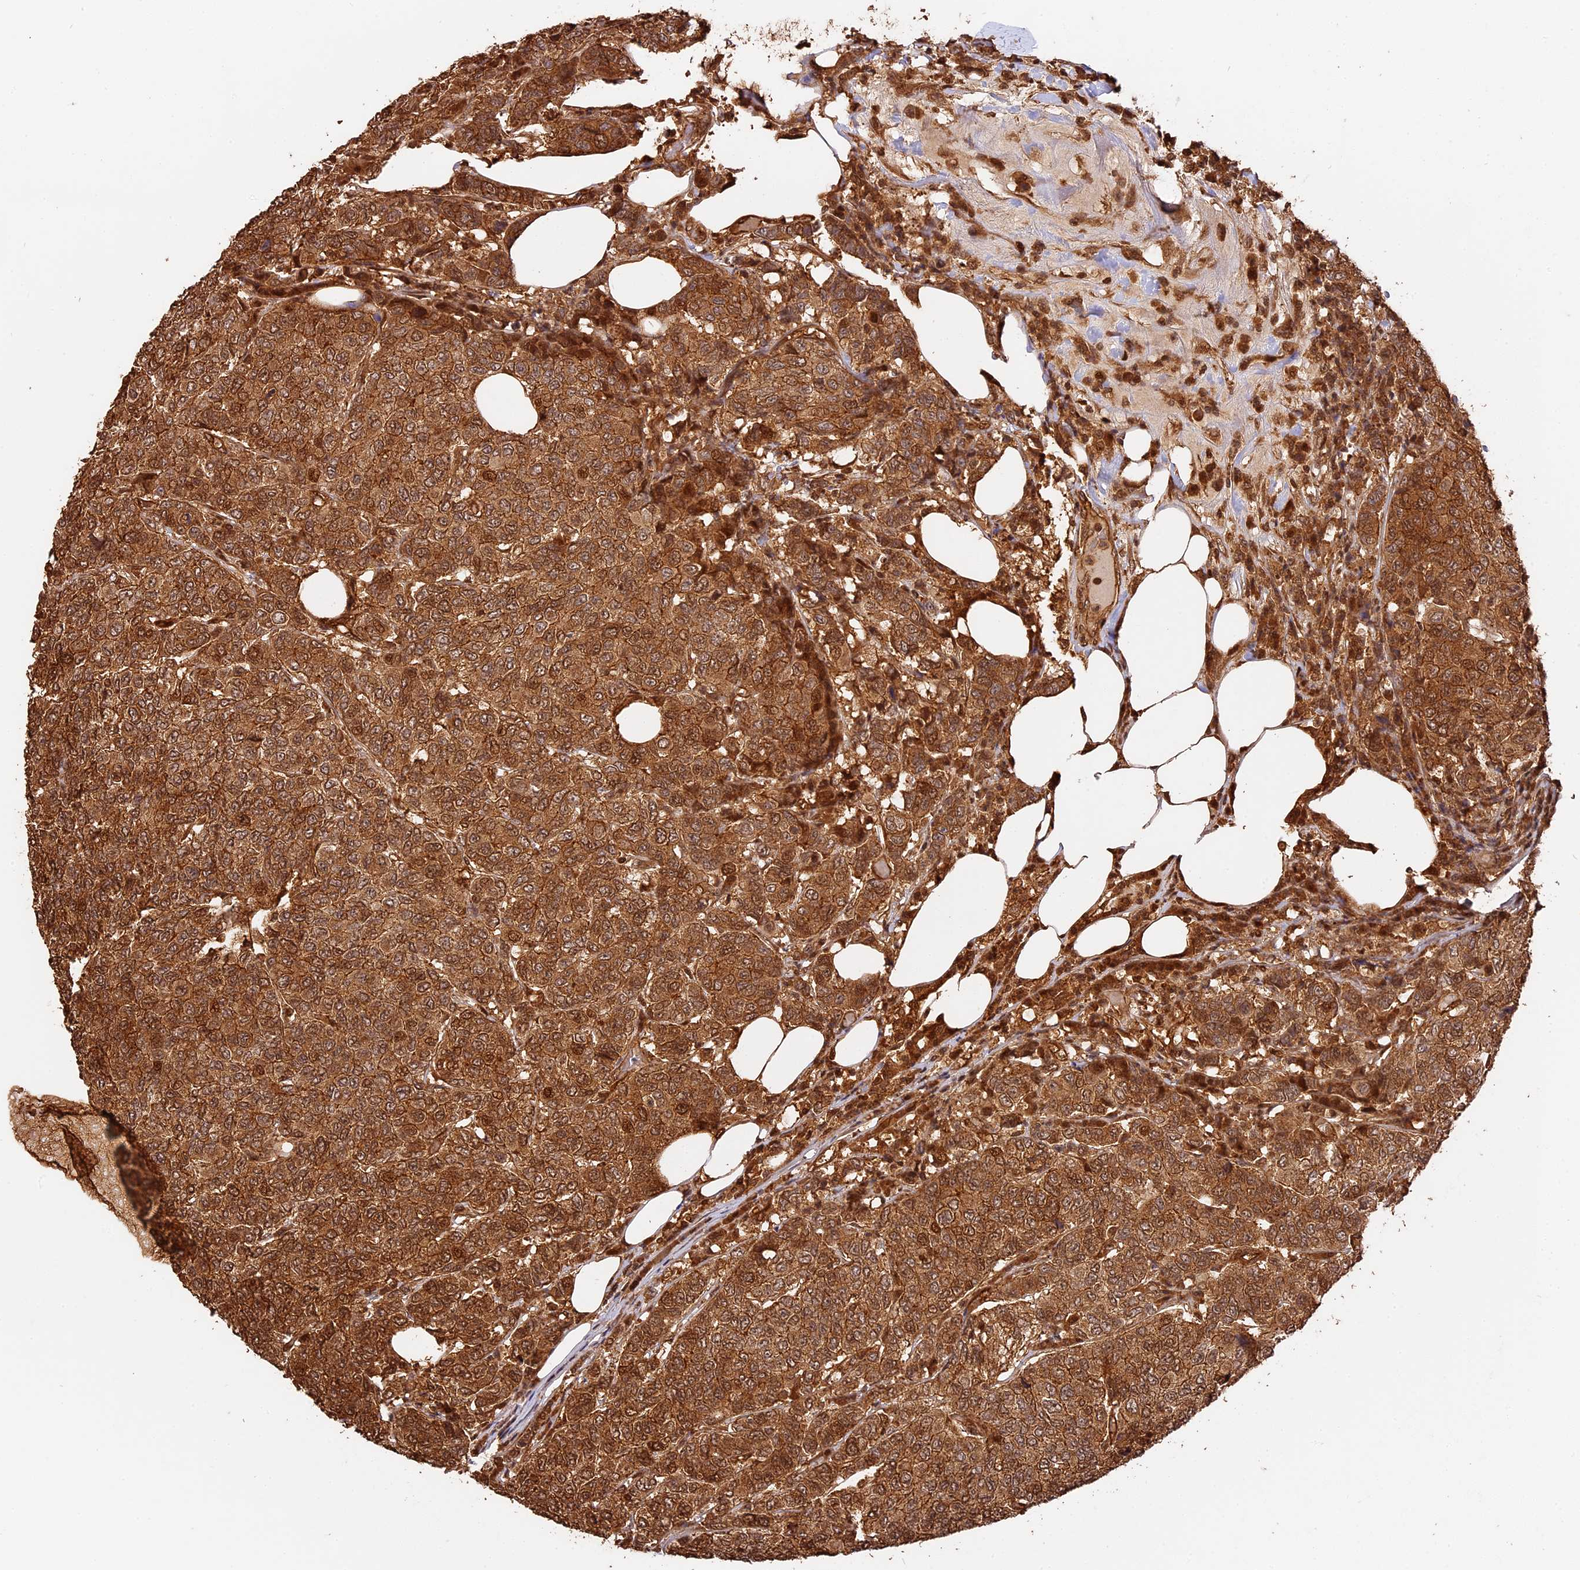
{"staining": {"intensity": "moderate", "quantity": ">75%", "location": "cytoplasmic/membranous,nuclear"}, "tissue": "breast cancer", "cell_type": "Tumor cells", "image_type": "cancer", "snomed": [{"axis": "morphology", "description": "Duct carcinoma"}, {"axis": "topography", "description": "Breast"}], "caption": "Brown immunohistochemical staining in breast intraductal carcinoma reveals moderate cytoplasmic/membranous and nuclear expression in approximately >75% of tumor cells.", "gene": "PPP1R37", "patient": {"sex": "female", "age": 55}}